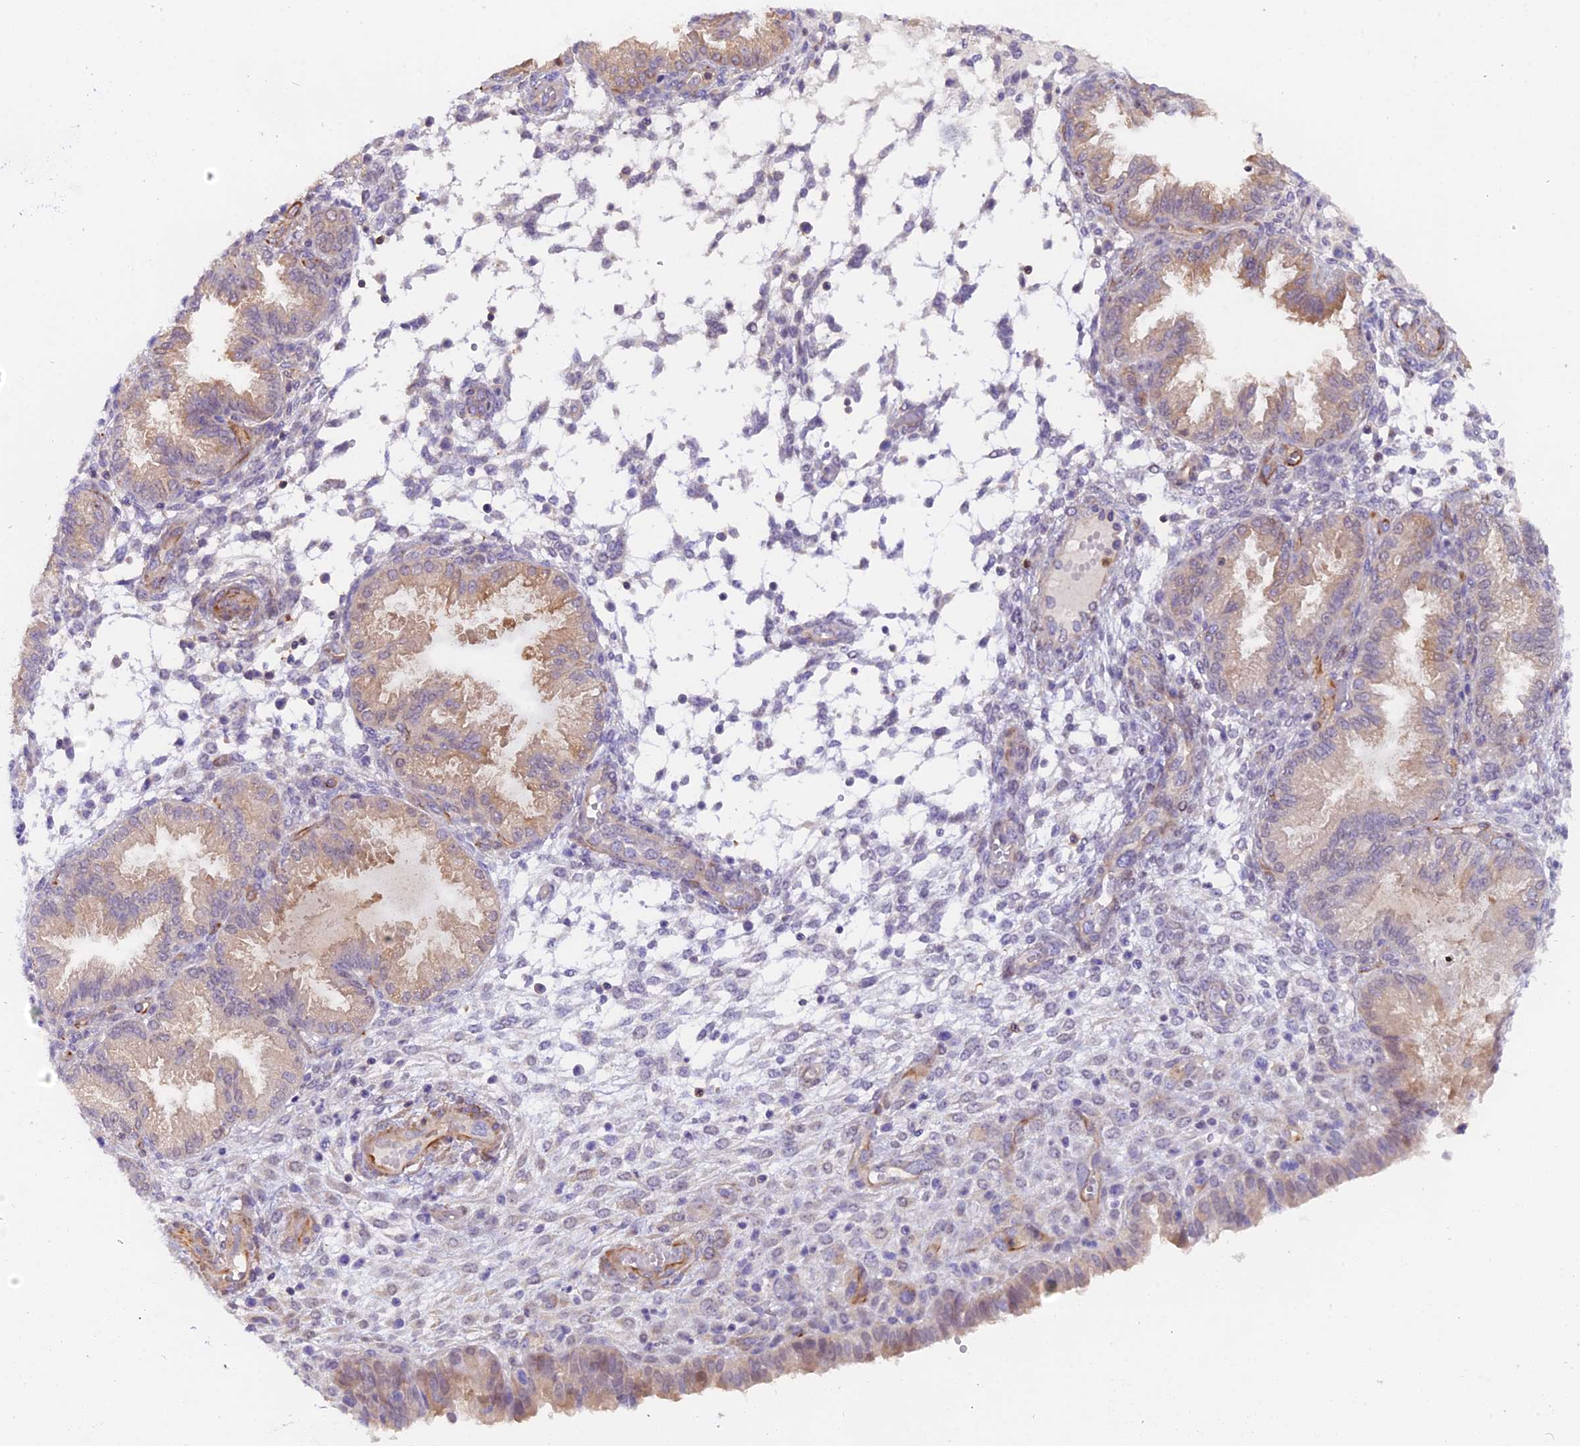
{"staining": {"intensity": "negative", "quantity": "none", "location": "none"}, "tissue": "endometrium", "cell_type": "Cells in endometrial stroma", "image_type": "normal", "snomed": [{"axis": "morphology", "description": "Normal tissue, NOS"}, {"axis": "topography", "description": "Endometrium"}], "caption": "IHC photomicrograph of normal endometrium: human endometrium stained with DAB demonstrates no significant protein expression in cells in endometrial stroma. The staining was performed using DAB to visualize the protein expression in brown, while the nuclei were stained in blue with hematoxylin (Magnification: 20x).", "gene": "FAM118B", "patient": {"sex": "female", "age": 33}}